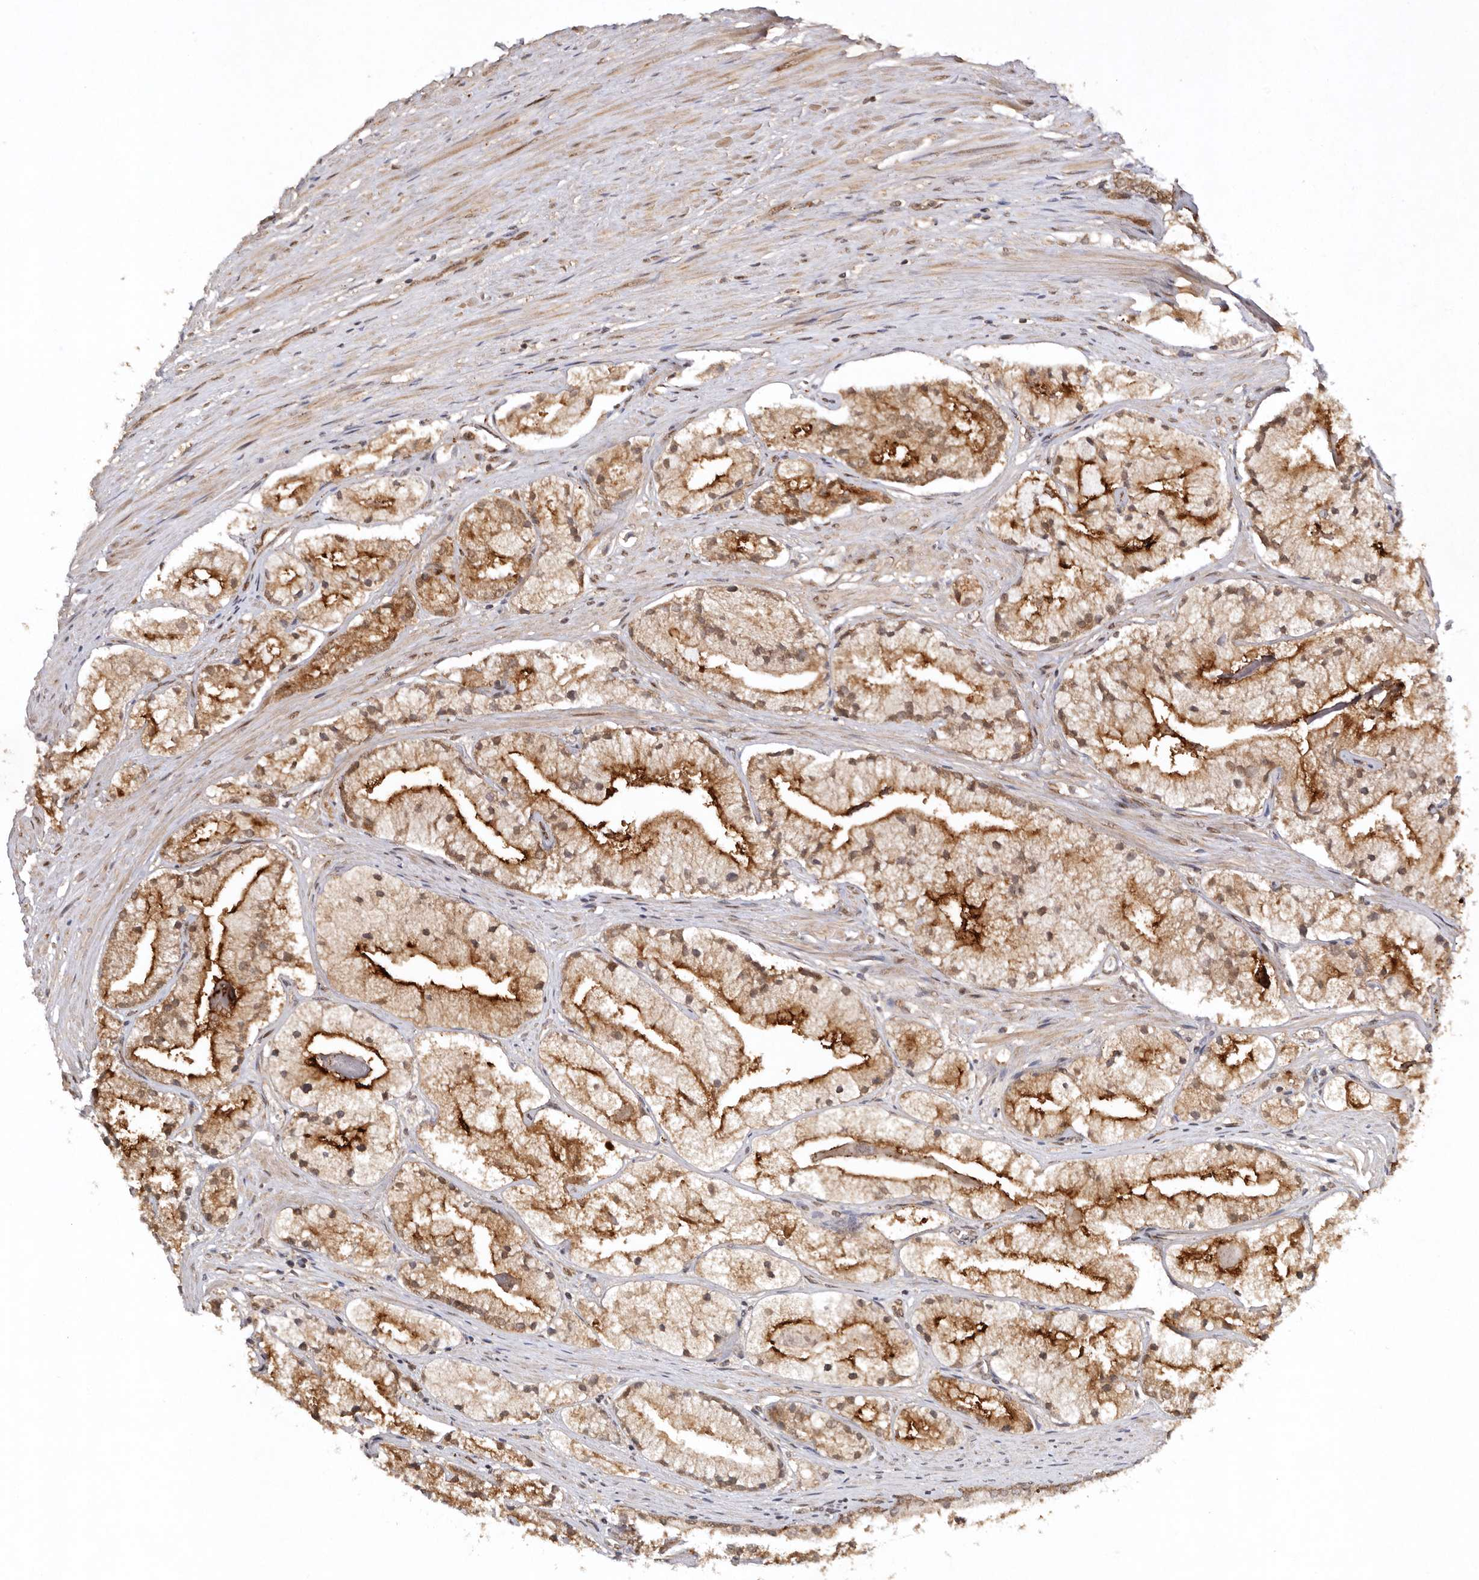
{"staining": {"intensity": "moderate", "quantity": ">75%", "location": "cytoplasmic/membranous,nuclear"}, "tissue": "prostate cancer", "cell_type": "Tumor cells", "image_type": "cancer", "snomed": [{"axis": "morphology", "description": "Adenocarcinoma, High grade"}, {"axis": "topography", "description": "Prostate"}], "caption": "Approximately >75% of tumor cells in prostate adenocarcinoma (high-grade) show moderate cytoplasmic/membranous and nuclear protein expression as visualized by brown immunohistochemical staining.", "gene": "TARS2", "patient": {"sex": "male", "age": 50}}